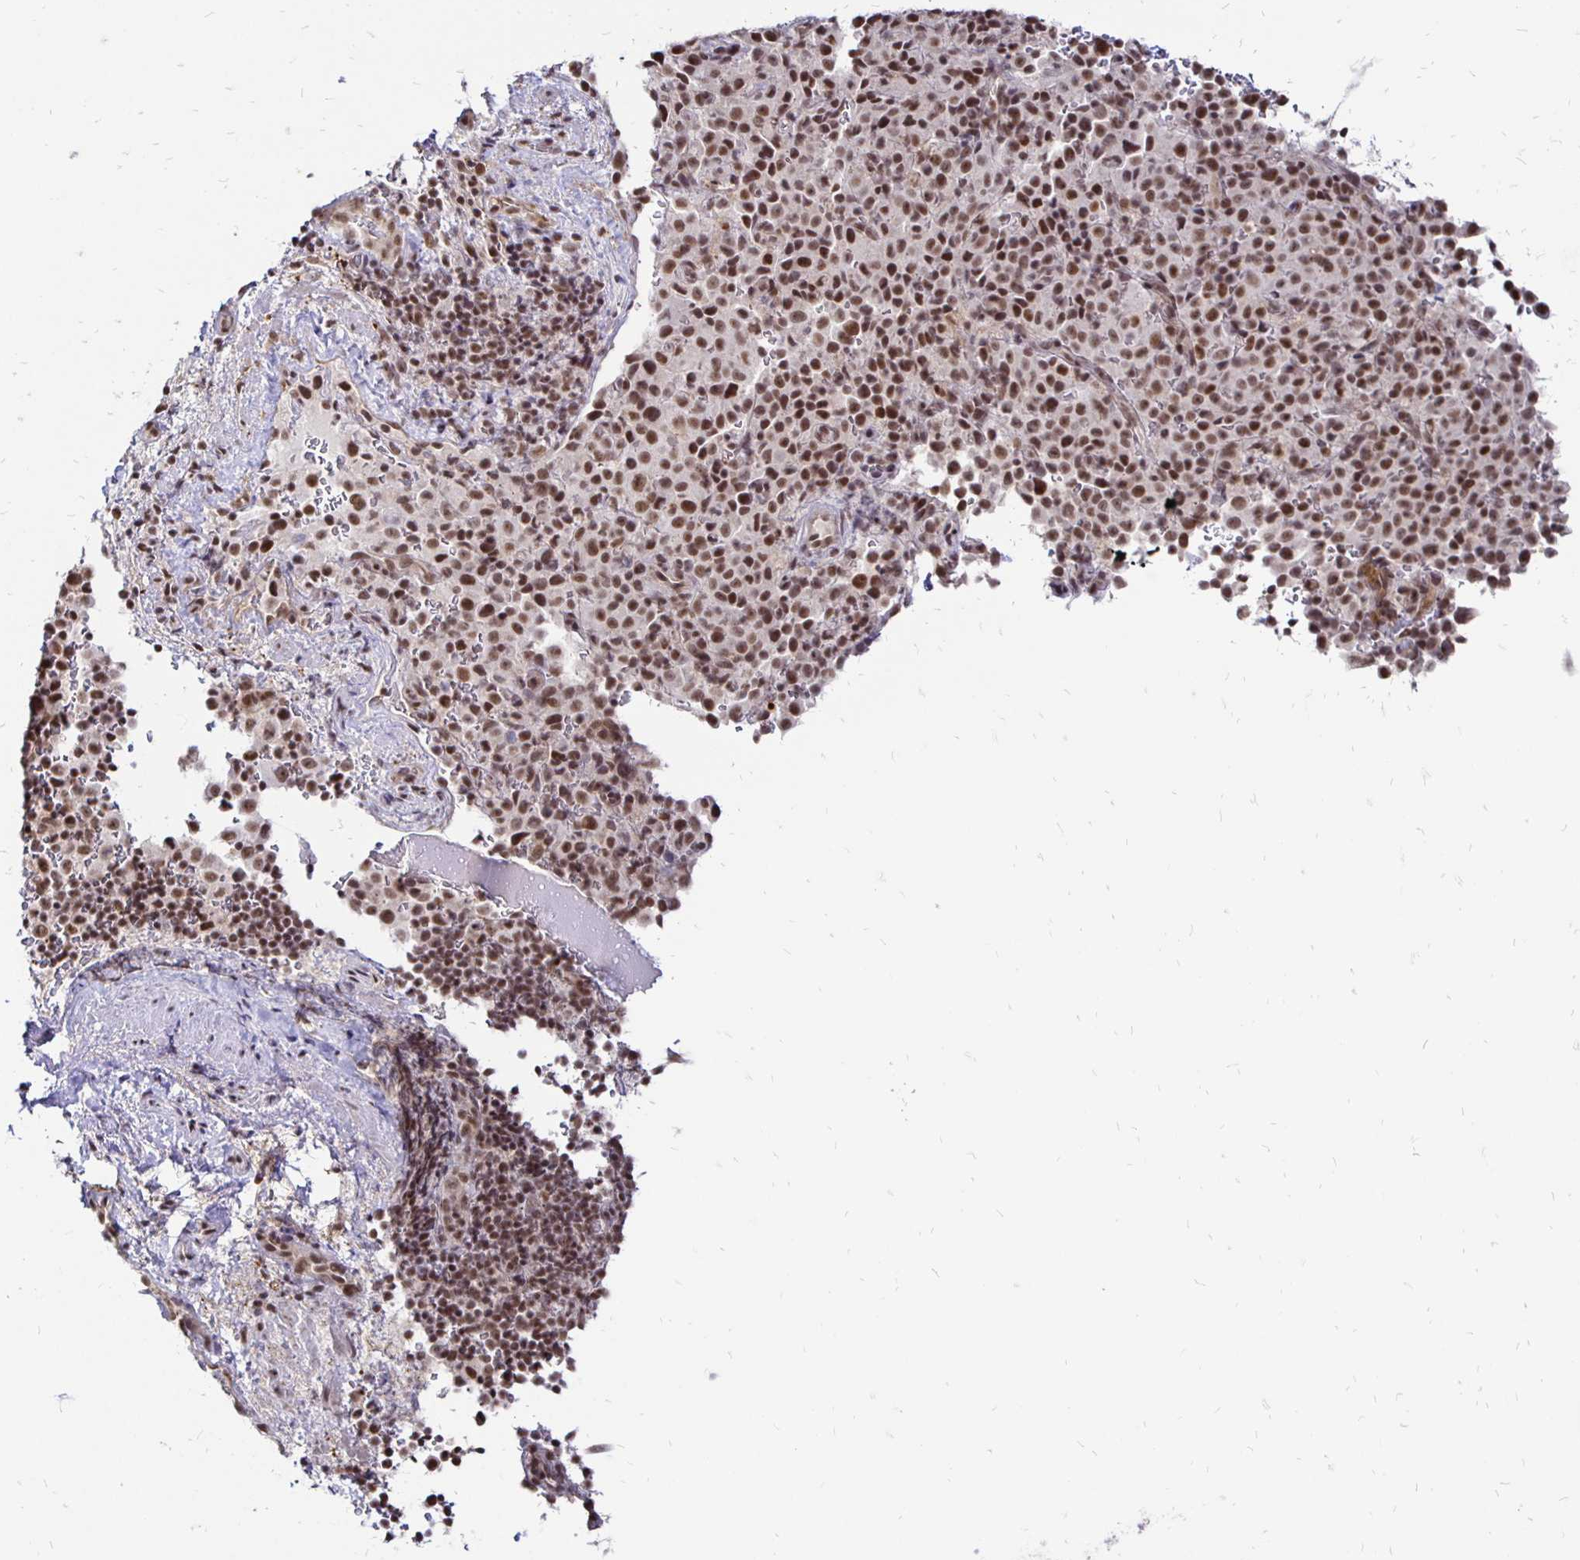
{"staining": {"intensity": "moderate", "quantity": ">75%", "location": "nuclear"}, "tissue": "melanoma", "cell_type": "Tumor cells", "image_type": "cancer", "snomed": [{"axis": "morphology", "description": "Malignant melanoma, Metastatic site"}, {"axis": "topography", "description": "Skin"}, {"axis": "topography", "description": "Lymph node"}], "caption": "Immunohistochemistry (IHC) (DAB (3,3'-diaminobenzidine)) staining of malignant melanoma (metastatic site) shows moderate nuclear protein positivity in approximately >75% of tumor cells.", "gene": "SIN3A", "patient": {"sex": "male", "age": 66}}